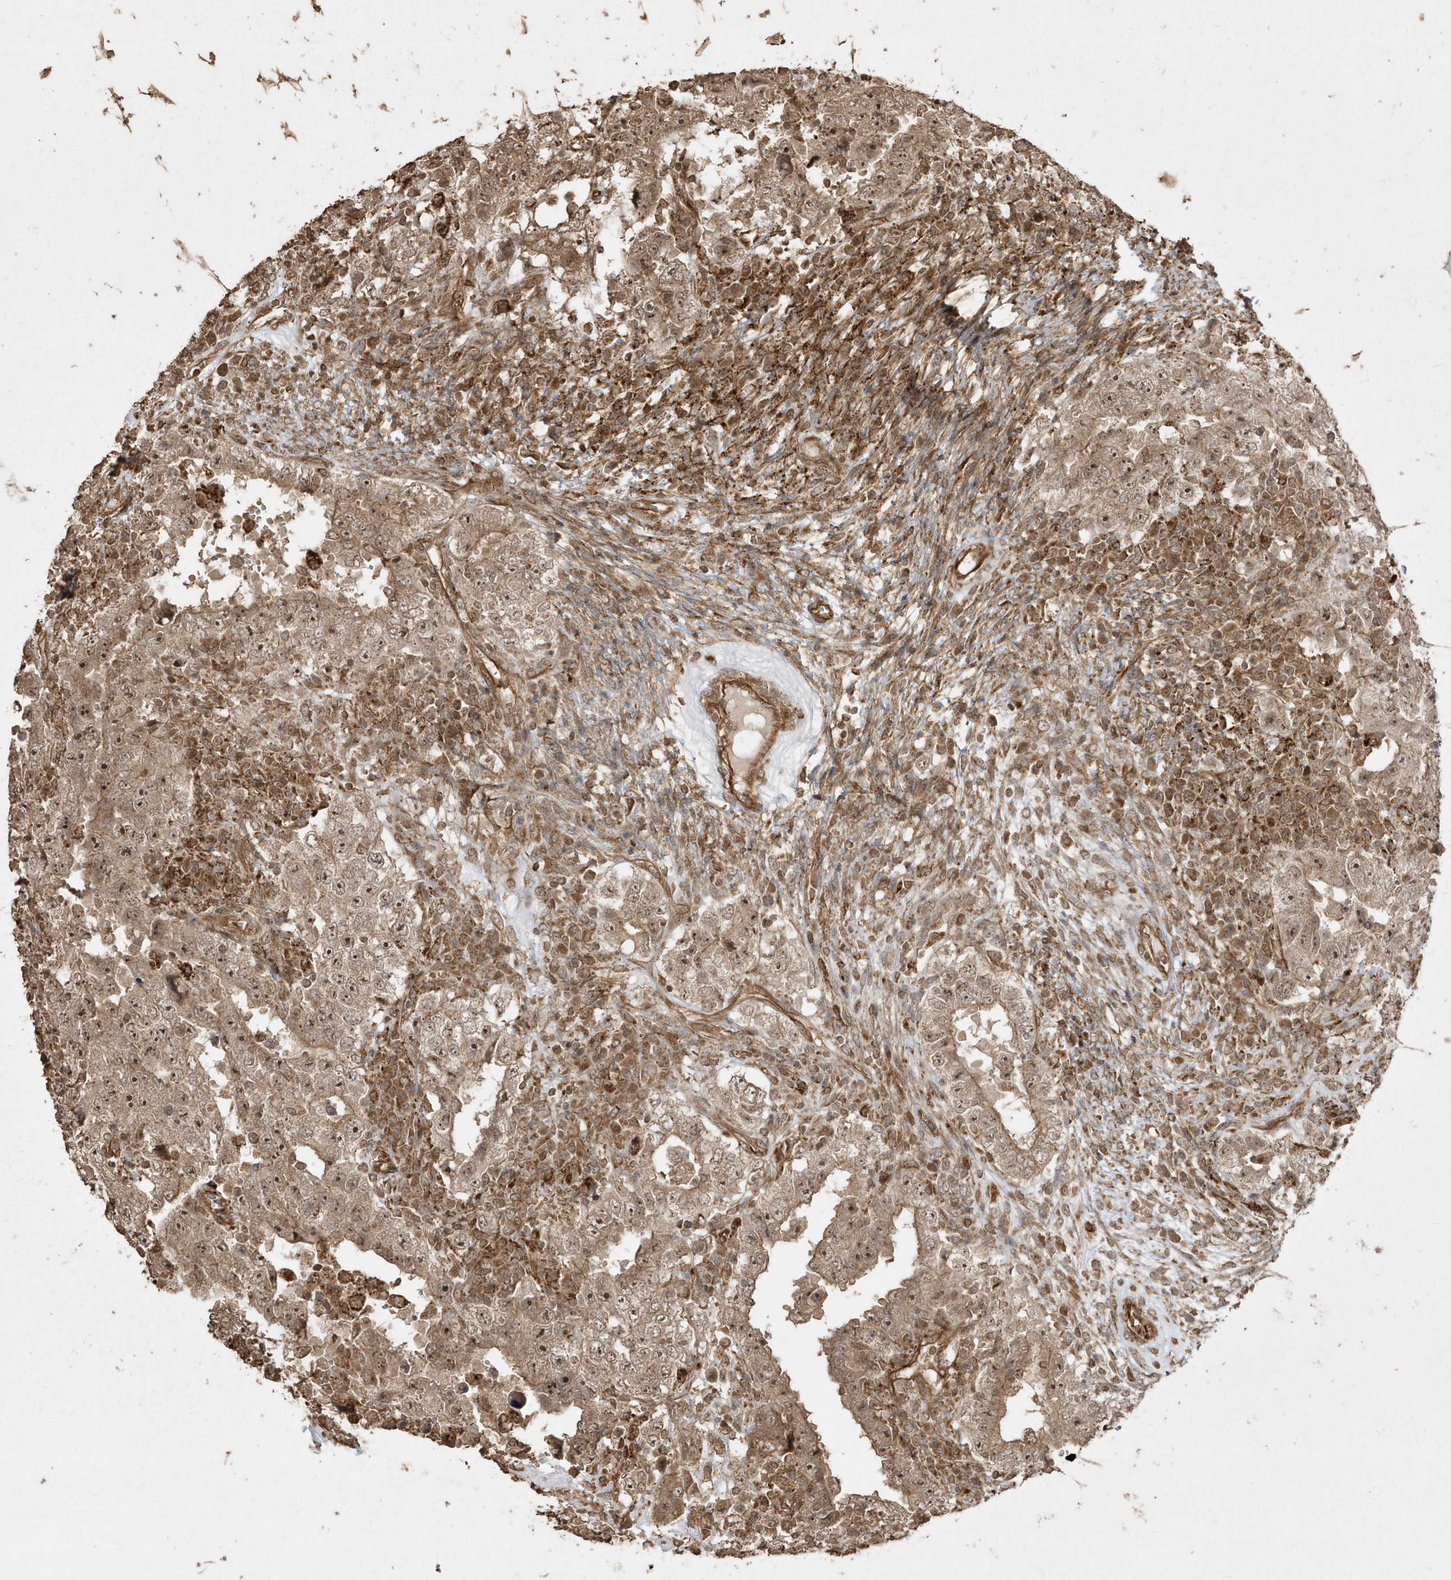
{"staining": {"intensity": "moderate", "quantity": ">75%", "location": "cytoplasmic/membranous,nuclear"}, "tissue": "testis cancer", "cell_type": "Tumor cells", "image_type": "cancer", "snomed": [{"axis": "morphology", "description": "Carcinoma, Embryonal, NOS"}, {"axis": "topography", "description": "Testis"}], "caption": "Immunohistochemistry photomicrograph of neoplastic tissue: human embryonal carcinoma (testis) stained using IHC demonstrates medium levels of moderate protein expression localized specifically in the cytoplasmic/membranous and nuclear of tumor cells, appearing as a cytoplasmic/membranous and nuclear brown color.", "gene": "AVPI1", "patient": {"sex": "male", "age": 26}}